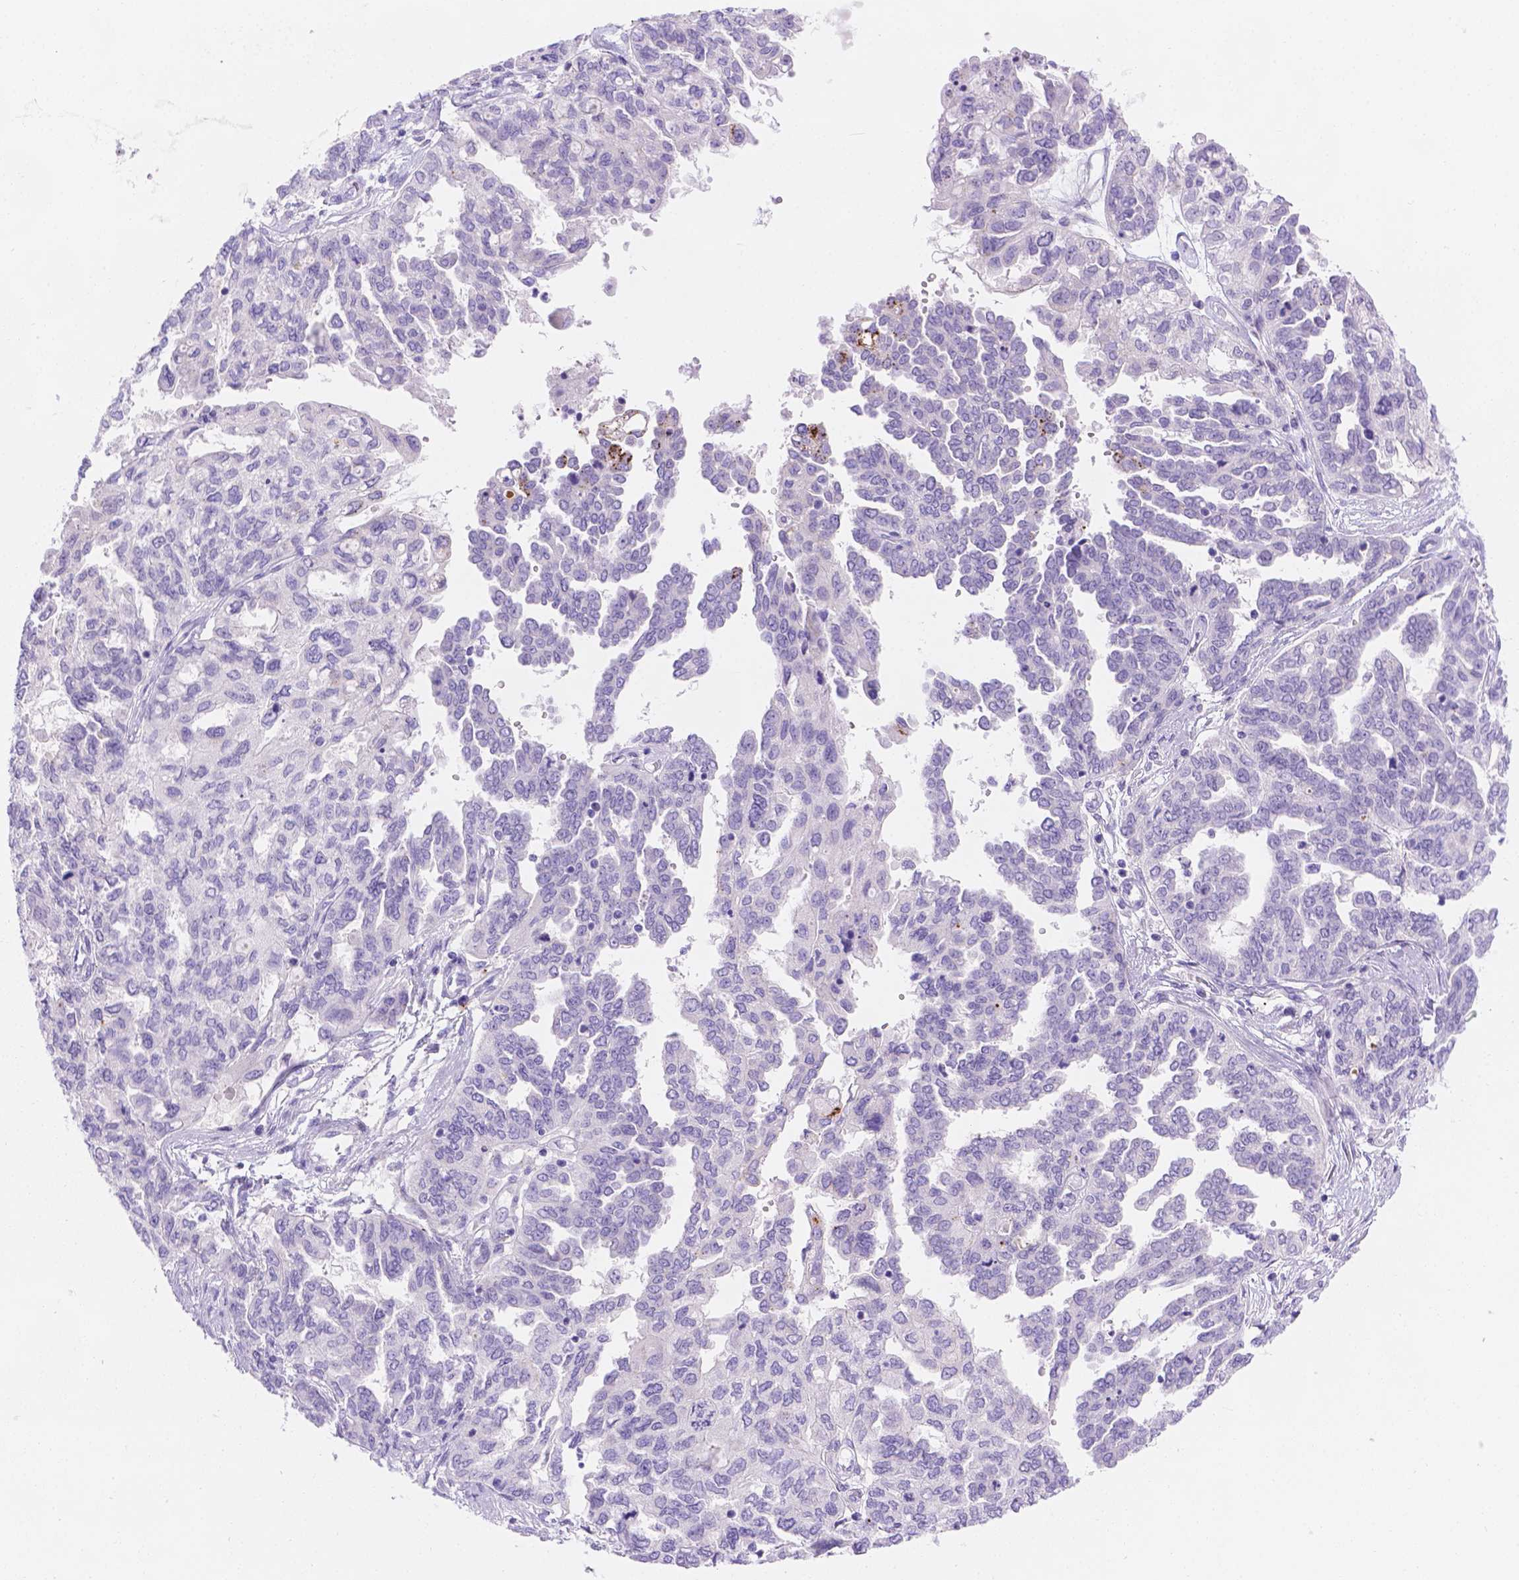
{"staining": {"intensity": "negative", "quantity": "none", "location": "none"}, "tissue": "ovarian cancer", "cell_type": "Tumor cells", "image_type": "cancer", "snomed": [{"axis": "morphology", "description": "Cystadenocarcinoma, serous, NOS"}, {"axis": "topography", "description": "Ovary"}], "caption": "Immunohistochemistry (IHC) of ovarian serous cystadenocarcinoma reveals no staining in tumor cells.", "gene": "MLN", "patient": {"sex": "female", "age": 53}}